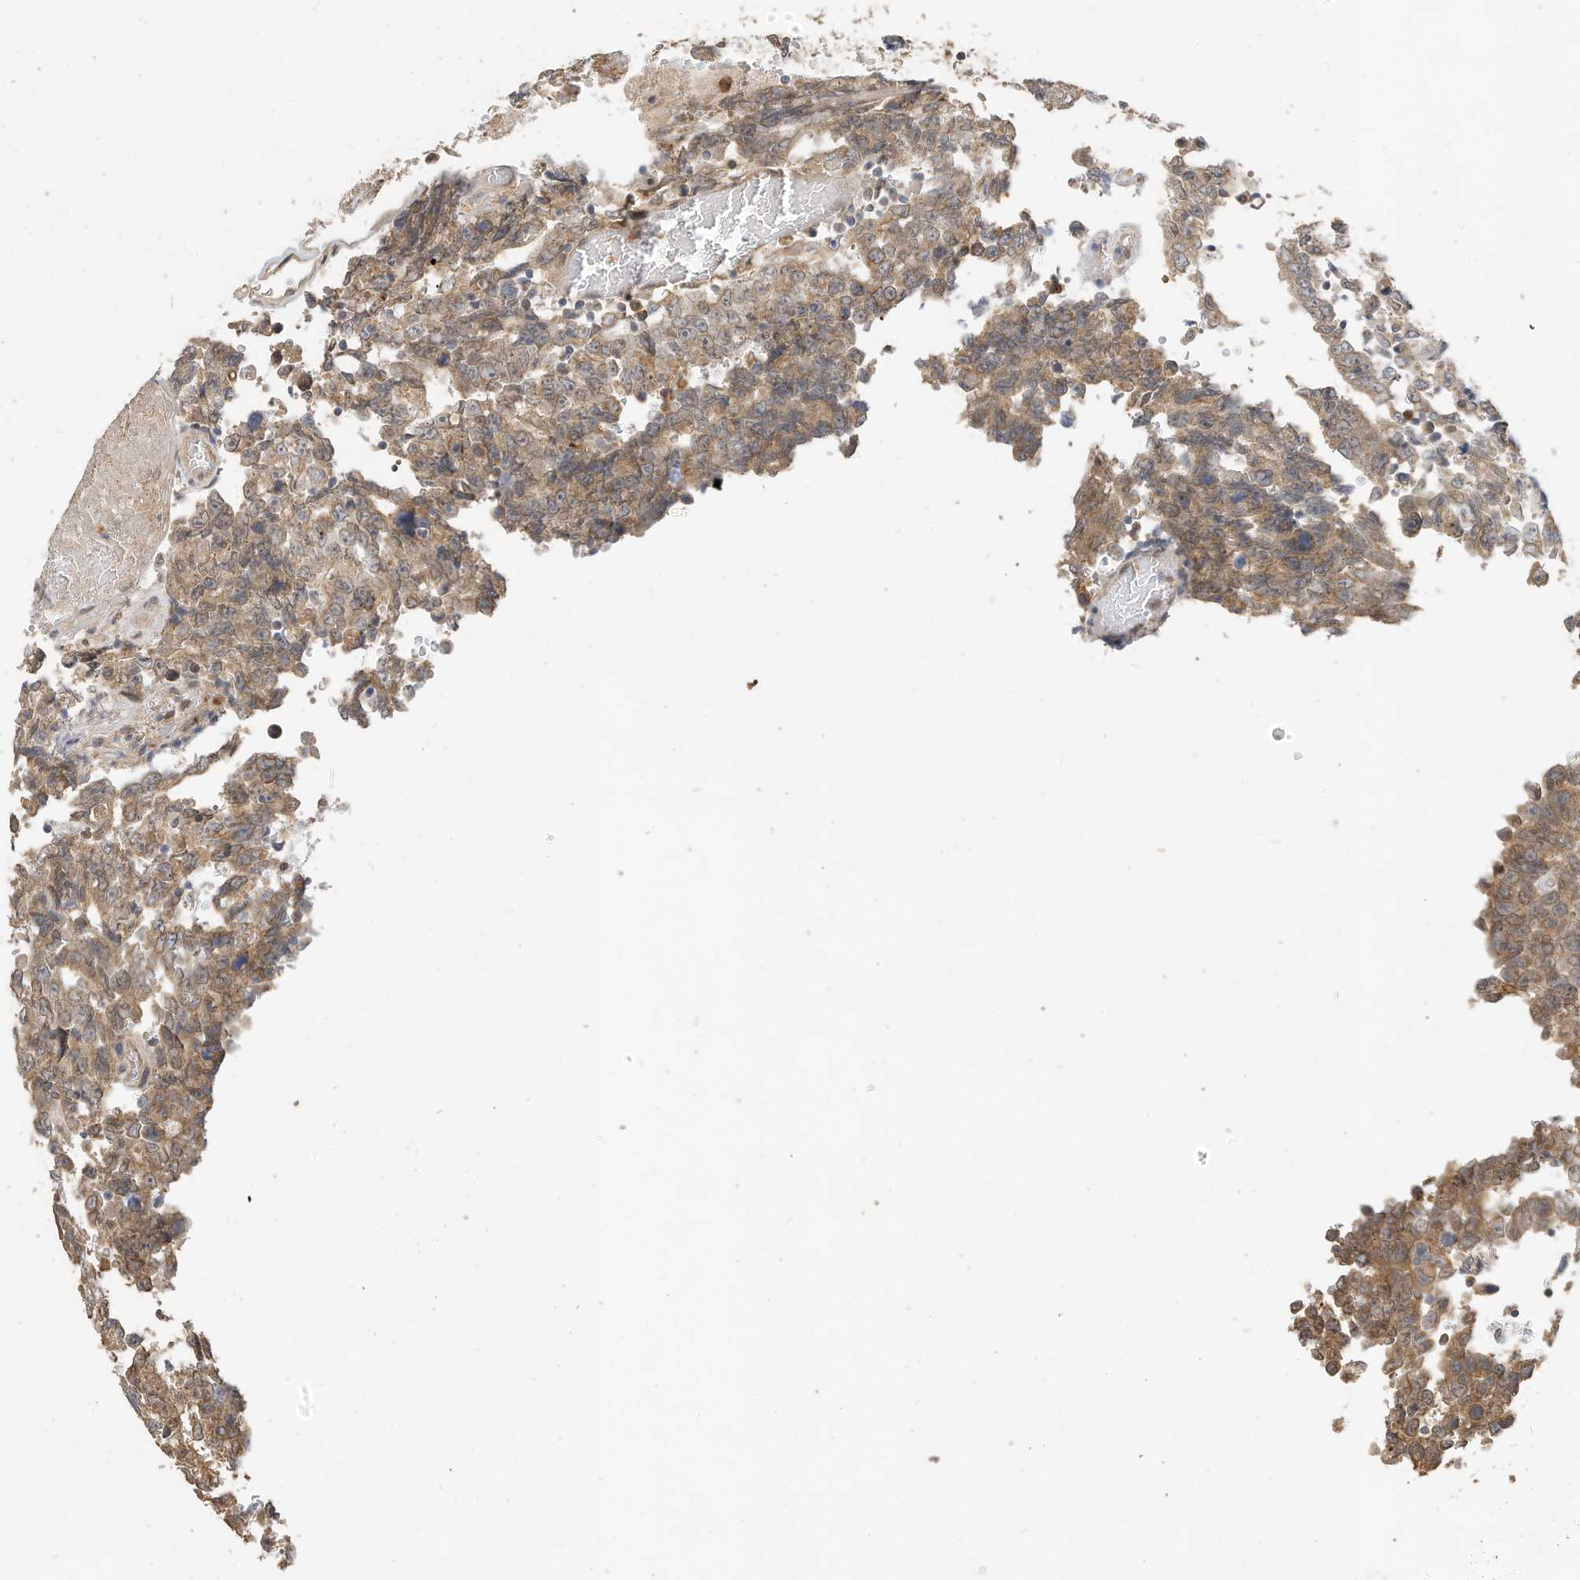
{"staining": {"intensity": "moderate", "quantity": "25%-75%", "location": "cytoplasmic/membranous"}, "tissue": "testis cancer", "cell_type": "Tumor cells", "image_type": "cancer", "snomed": [{"axis": "morphology", "description": "Carcinoma, Embryonal, NOS"}, {"axis": "topography", "description": "Testis"}], "caption": "This is a micrograph of immunohistochemistry (IHC) staining of embryonal carcinoma (testis), which shows moderate positivity in the cytoplasmic/membranous of tumor cells.", "gene": "OFD1", "patient": {"sex": "male", "age": 26}}